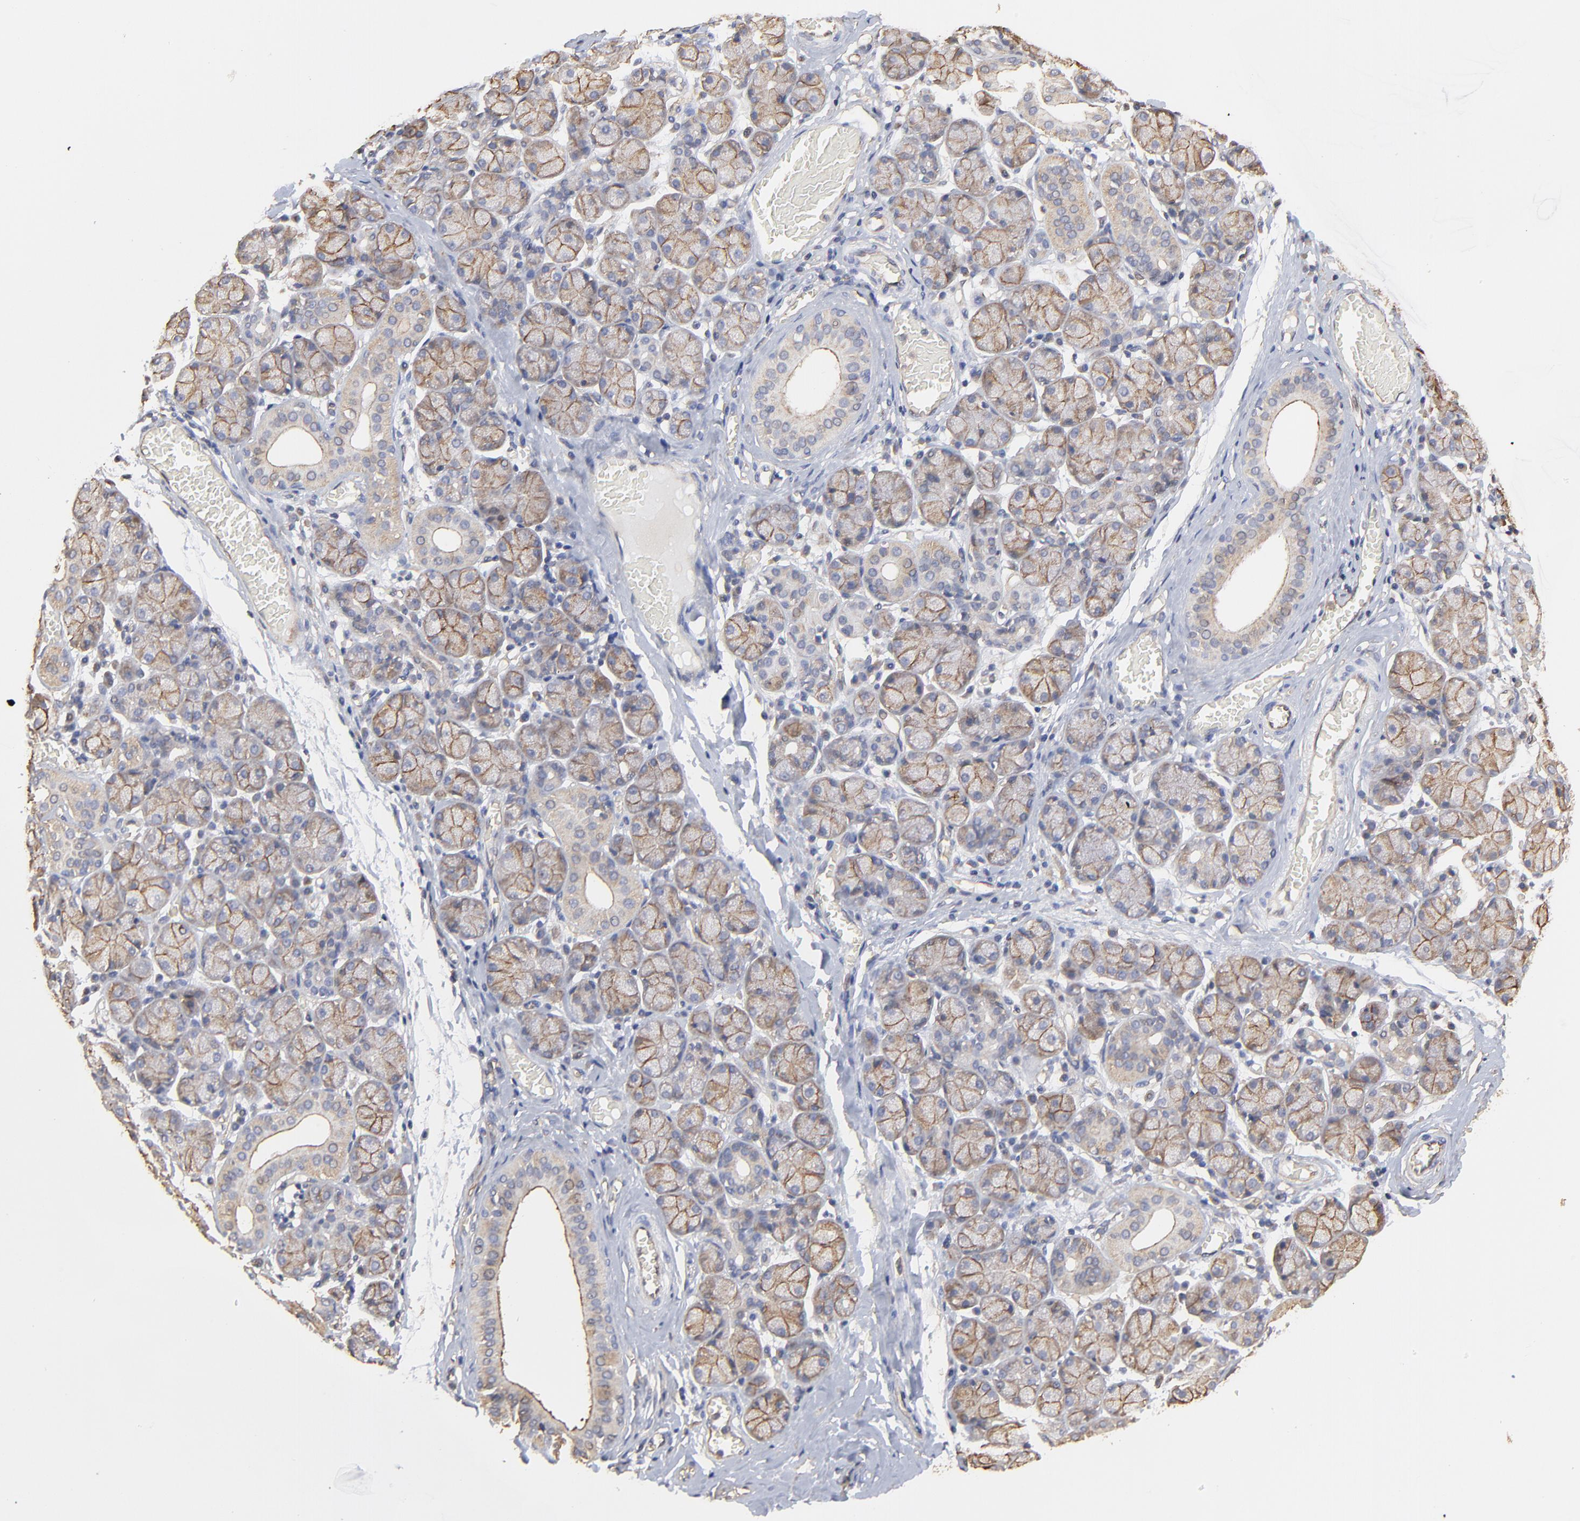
{"staining": {"intensity": "moderate", "quantity": "25%-75%", "location": "cytoplasmic/membranous"}, "tissue": "salivary gland", "cell_type": "Glandular cells", "image_type": "normal", "snomed": [{"axis": "morphology", "description": "Normal tissue, NOS"}, {"axis": "topography", "description": "Salivary gland"}], "caption": "IHC staining of unremarkable salivary gland, which shows medium levels of moderate cytoplasmic/membranous staining in about 25%-75% of glandular cells indicating moderate cytoplasmic/membranous protein staining. The staining was performed using DAB (3,3'-diaminobenzidine) (brown) for protein detection and nuclei were counterstained in hematoxylin (blue).", "gene": "ARMT1", "patient": {"sex": "female", "age": 24}}